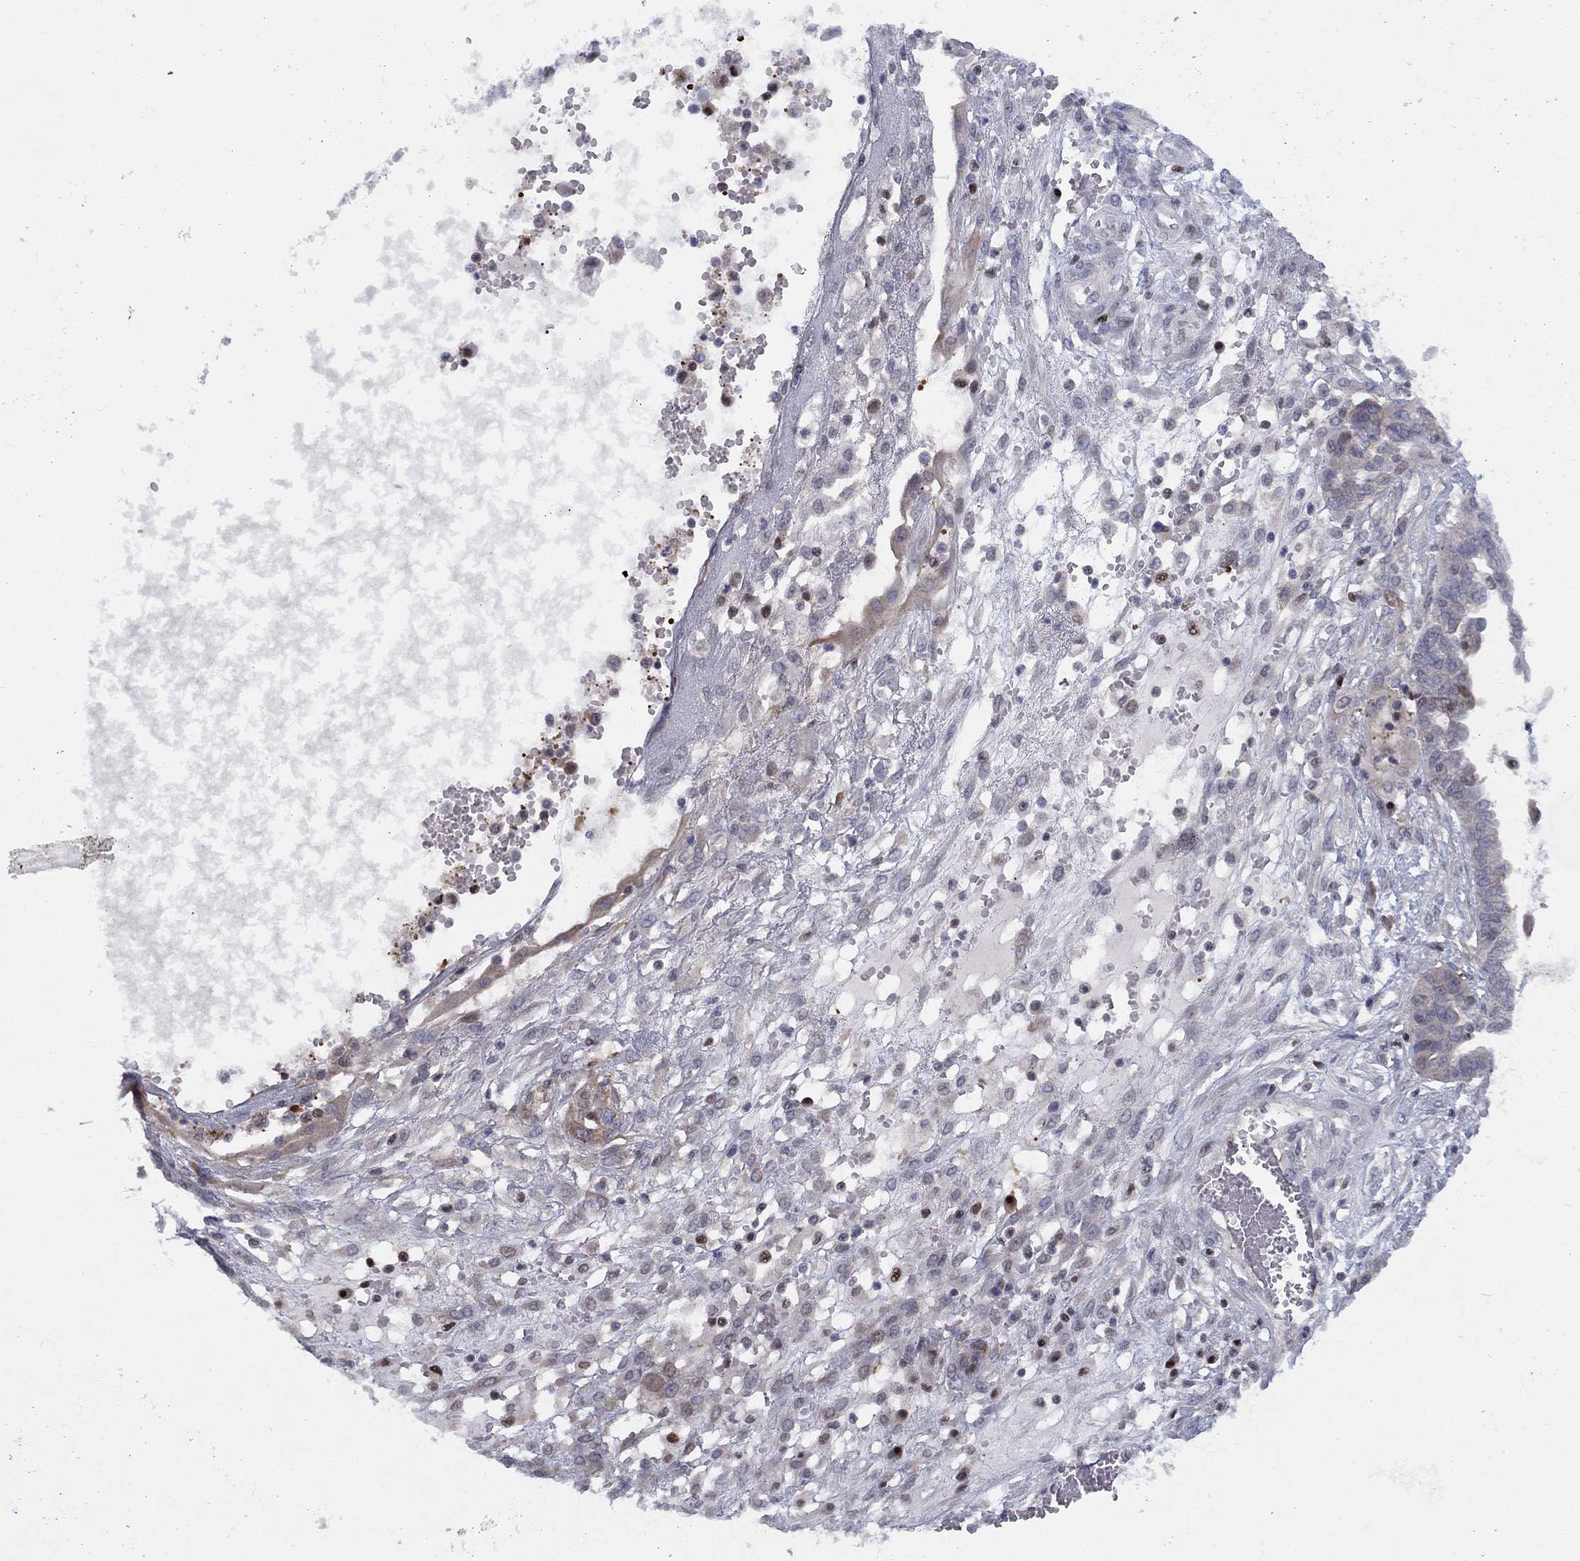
{"staining": {"intensity": "negative", "quantity": "none", "location": "none"}, "tissue": "ovarian cancer", "cell_type": "Tumor cells", "image_type": "cancer", "snomed": [{"axis": "morphology", "description": "Cystadenocarcinoma, serous, NOS"}, {"axis": "topography", "description": "Ovary"}], "caption": "High magnification brightfield microscopy of ovarian cancer (serous cystadenocarcinoma) stained with DAB (brown) and counterstained with hematoxylin (blue): tumor cells show no significant positivity.", "gene": "SLC4A4", "patient": {"sex": "female", "age": 67}}